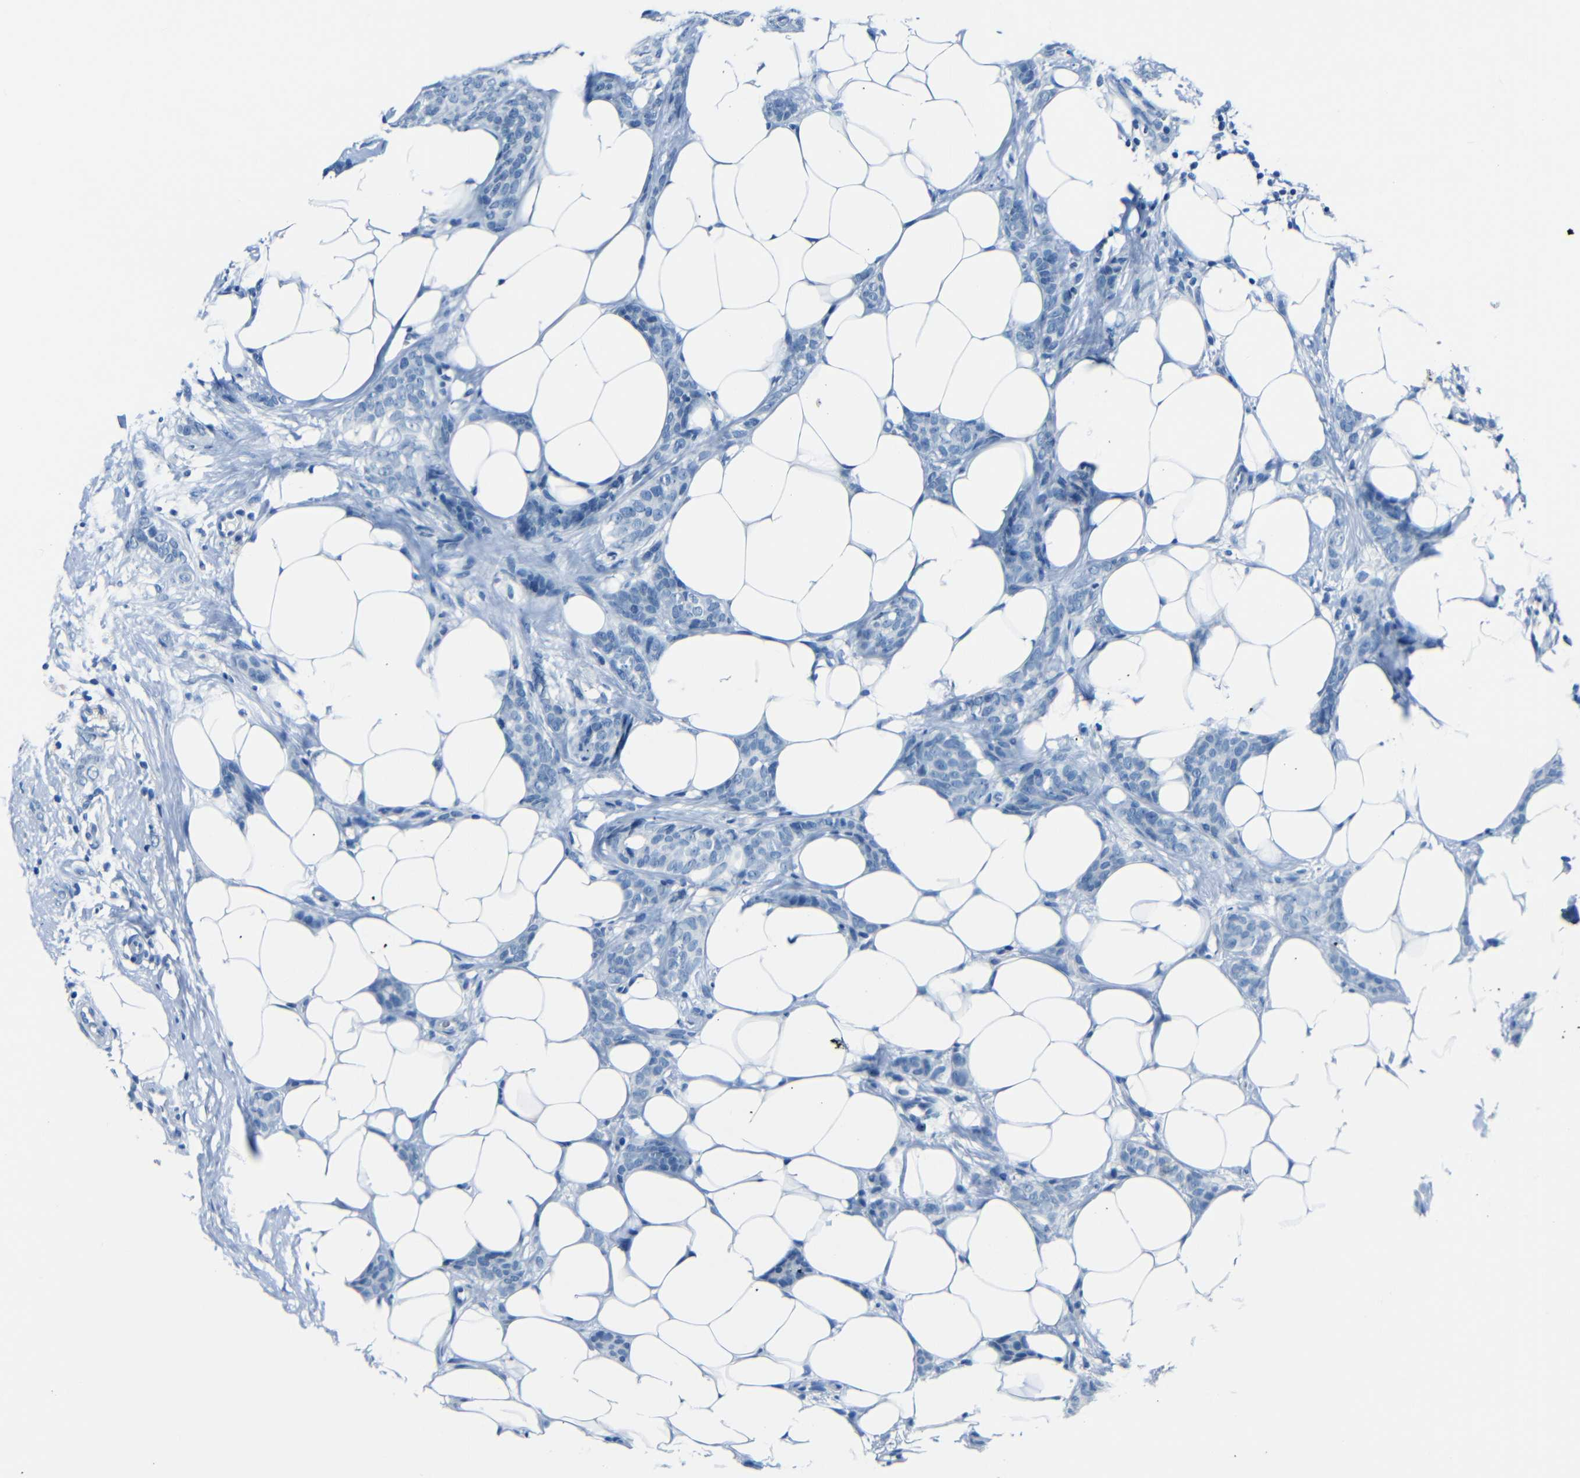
{"staining": {"intensity": "negative", "quantity": "none", "location": "none"}, "tissue": "breast cancer", "cell_type": "Tumor cells", "image_type": "cancer", "snomed": [{"axis": "morphology", "description": "Lobular carcinoma"}, {"axis": "topography", "description": "Skin"}, {"axis": "topography", "description": "Breast"}], "caption": "Human lobular carcinoma (breast) stained for a protein using IHC exhibits no expression in tumor cells.", "gene": "FBN2", "patient": {"sex": "female", "age": 46}}